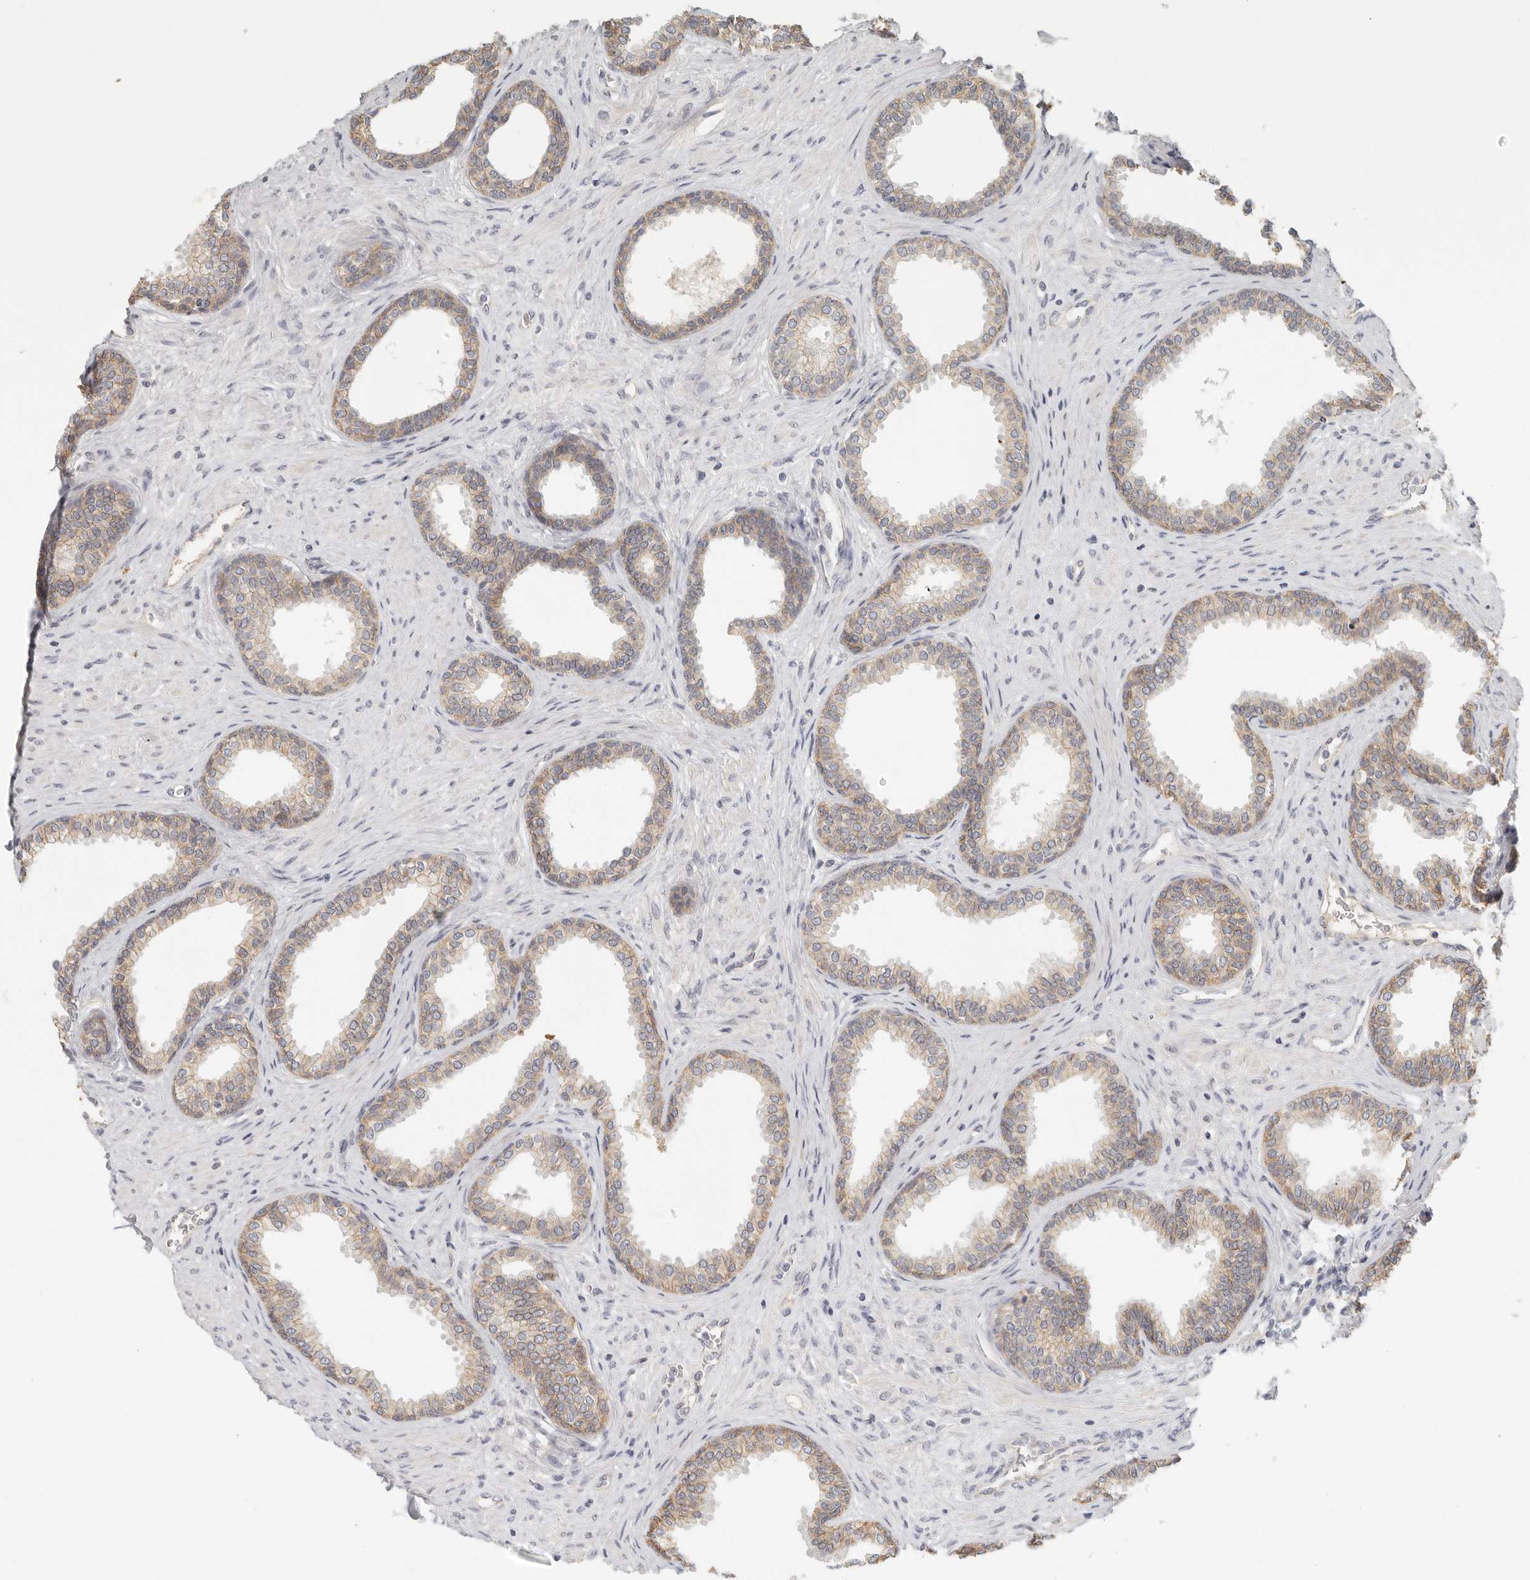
{"staining": {"intensity": "weak", "quantity": "25%-75%", "location": "cytoplasmic/membranous"}, "tissue": "prostate", "cell_type": "Glandular cells", "image_type": "normal", "snomed": [{"axis": "morphology", "description": "Normal tissue, NOS"}, {"axis": "topography", "description": "Prostate"}], "caption": "Immunohistochemical staining of normal human prostate demonstrates 25%-75% levels of weak cytoplasmic/membranous protein expression in approximately 25%-75% of glandular cells.", "gene": "ANXA9", "patient": {"sex": "male", "age": 76}}